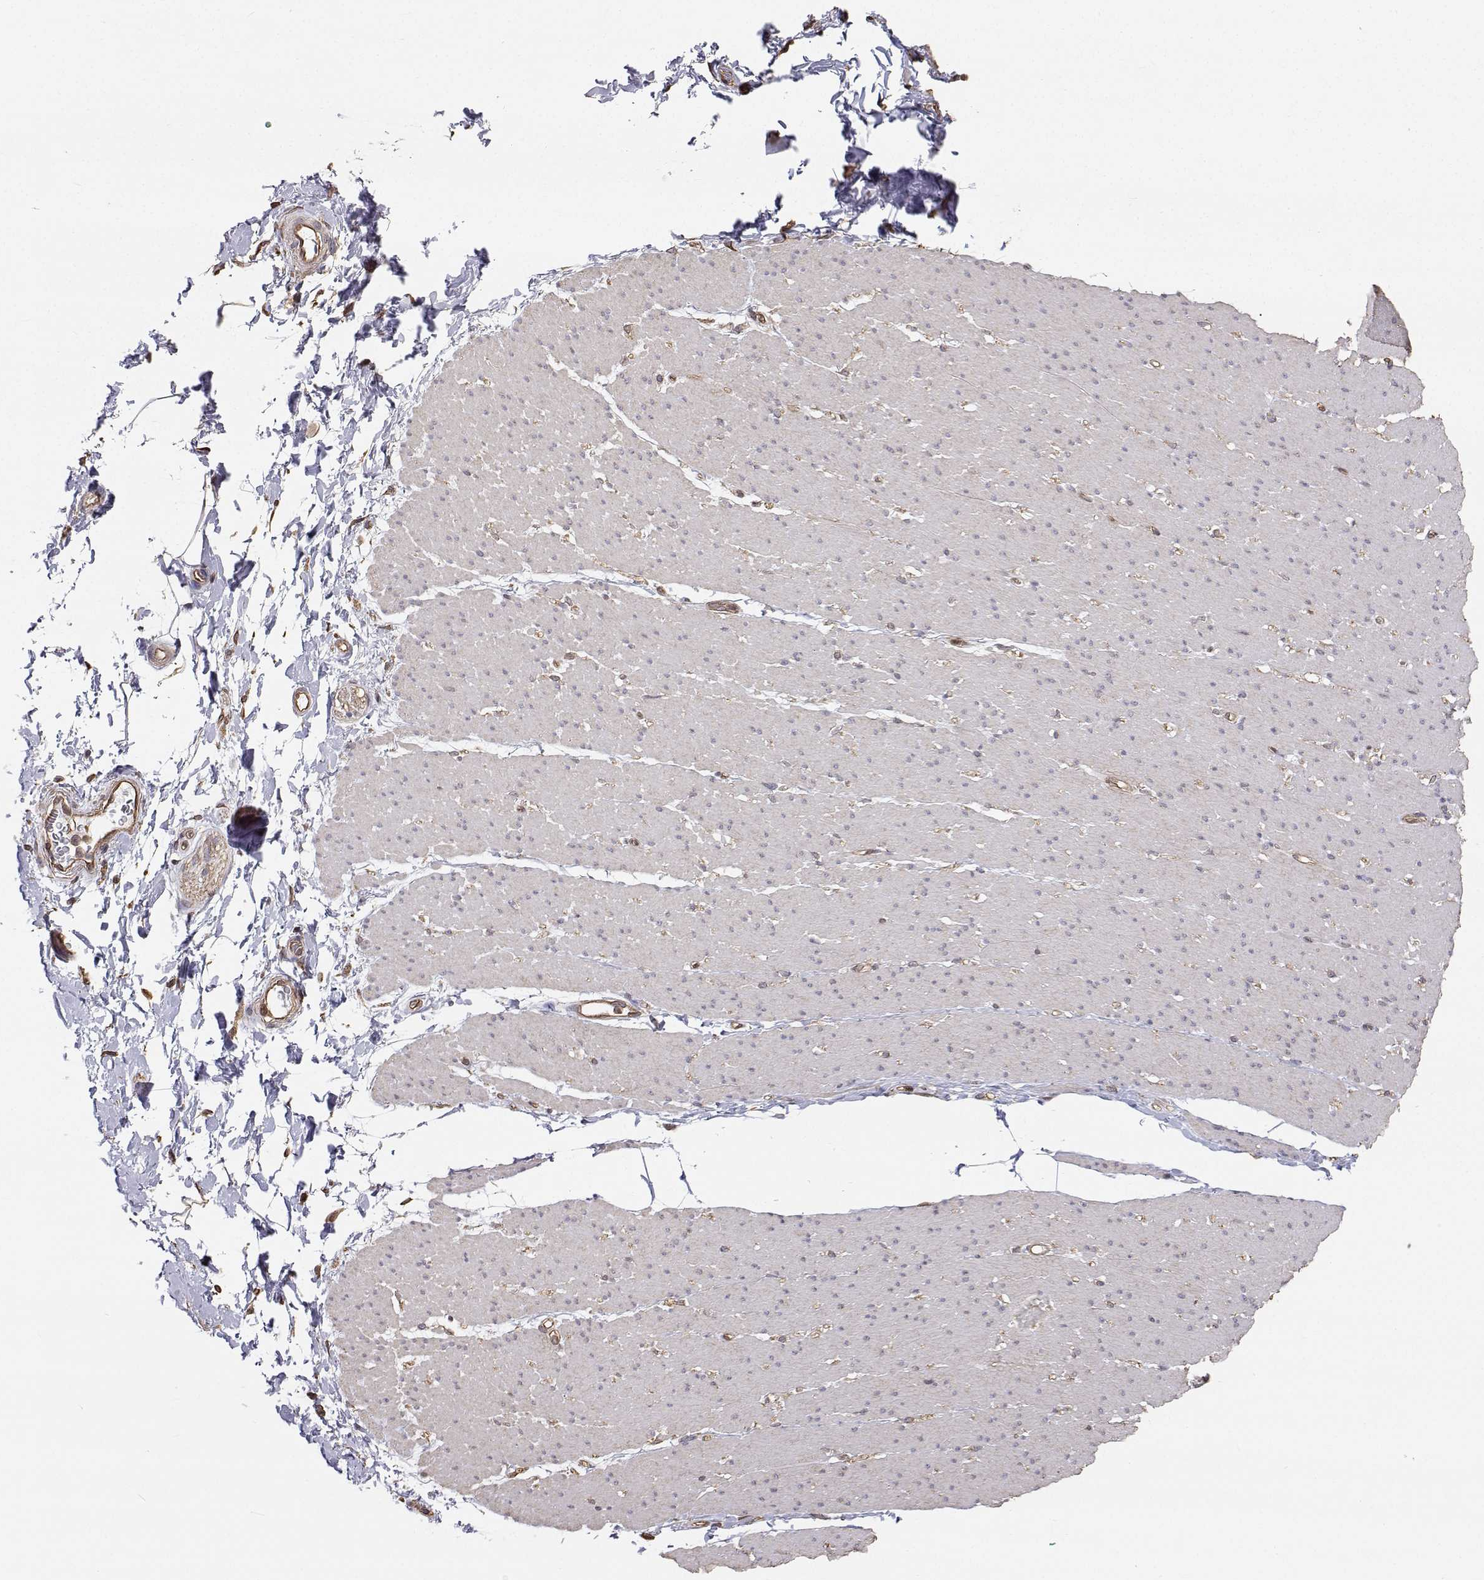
{"staining": {"intensity": "negative", "quantity": "none", "location": "none"}, "tissue": "smooth muscle", "cell_type": "Smooth muscle cells", "image_type": "normal", "snomed": [{"axis": "morphology", "description": "Normal tissue, NOS"}, {"axis": "topography", "description": "Smooth muscle"}, {"axis": "topography", "description": "Rectum"}], "caption": "Immunohistochemistry (IHC) histopathology image of unremarkable smooth muscle stained for a protein (brown), which shows no positivity in smooth muscle cells. (Stains: DAB immunohistochemistry with hematoxylin counter stain, Microscopy: brightfield microscopy at high magnification).", "gene": "GSDMA", "patient": {"sex": "male", "age": 53}}